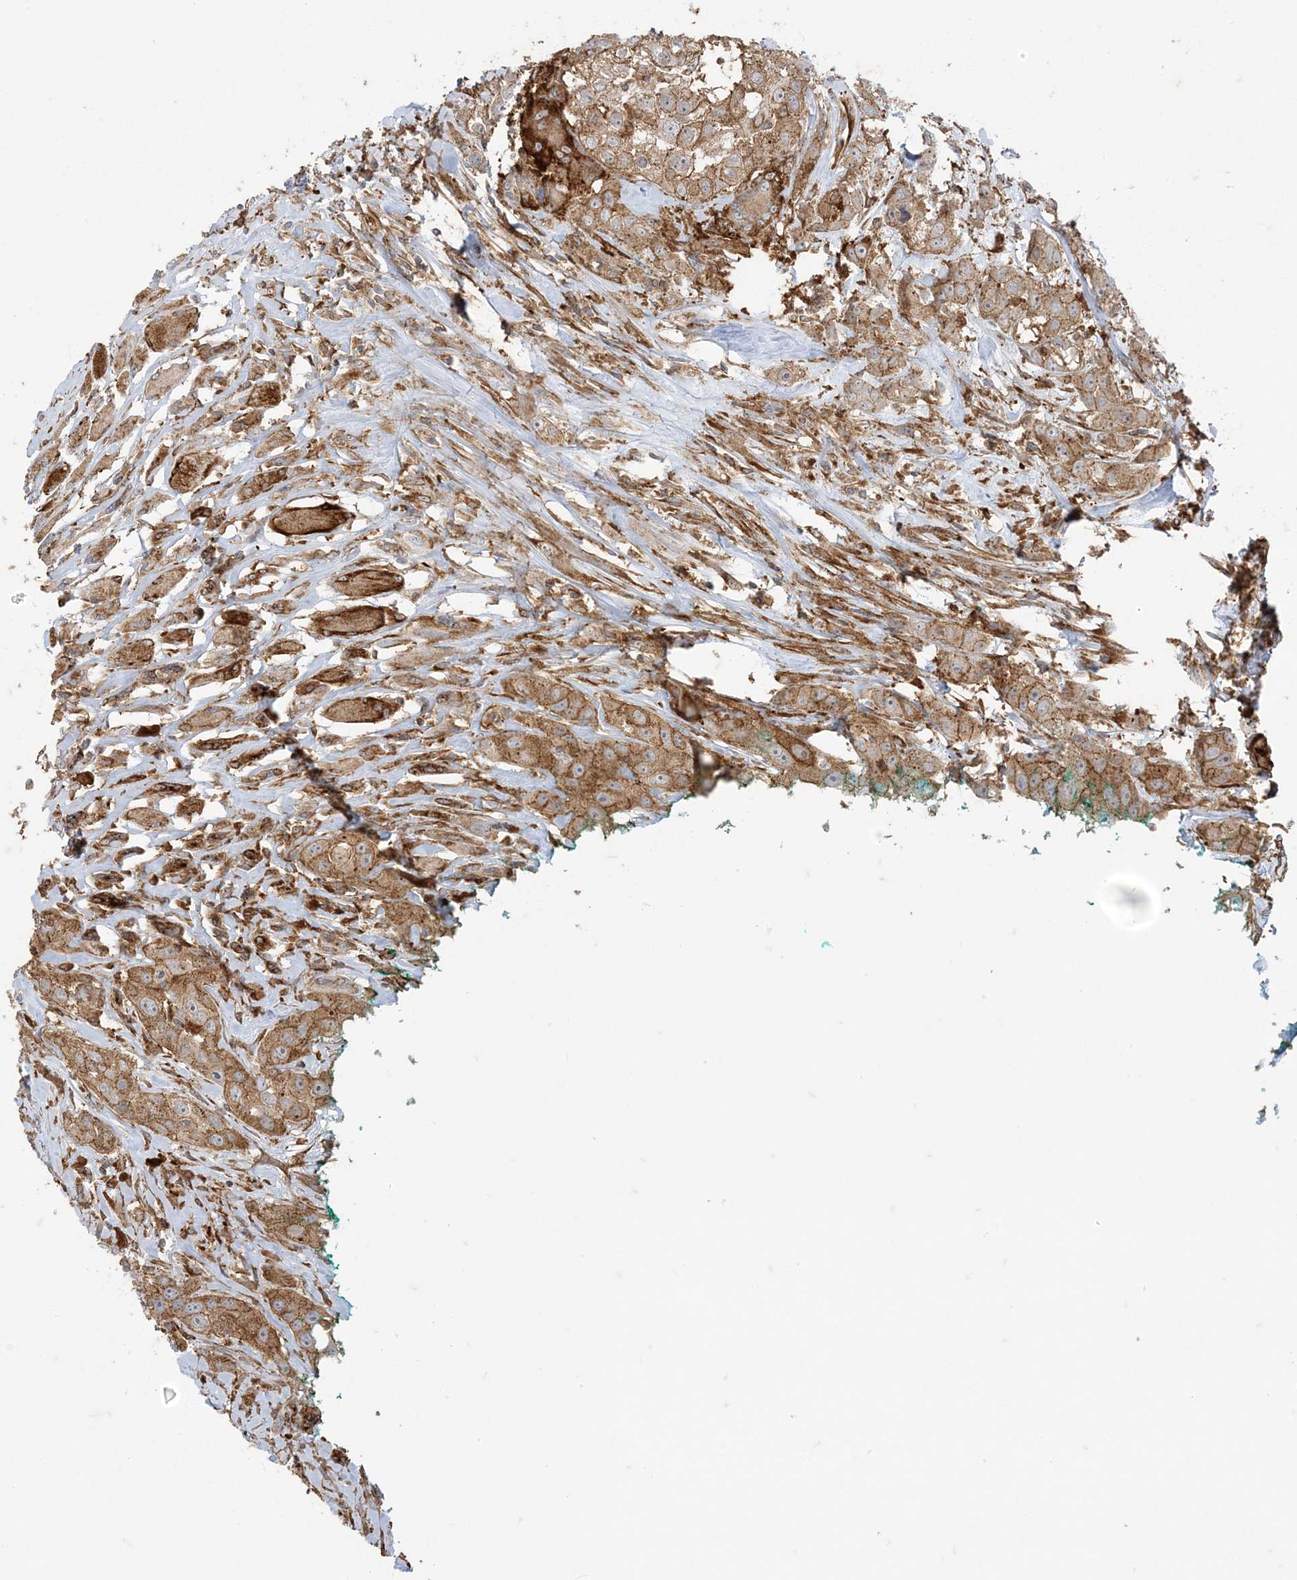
{"staining": {"intensity": "moderate", "quantity": ">75%", "location": "cytoplasmic/membranous"}, "tissue": "head and neck cancer", "cell_type": "Tumor cells", "image_type": "cancer", "snomed": [{"axis": "morphology", "description": "Normal tissue, NOS"}, {"axis": "morphology", "description": "Squamous cell carcinoma, NOS"}, {"axis": "topography", "description": "Skeletal muscle"}, {"axis": "topography", "description": "Head-Neck"}], "caption": "Protein expression analysis of head and neck squamous cell carcinoma reveals moderate cytoplasmic/membranous positivity in approximately >75% of tumor cells.", "gene": "DERL3", "patient": {"sex": "male", "age": 51}}